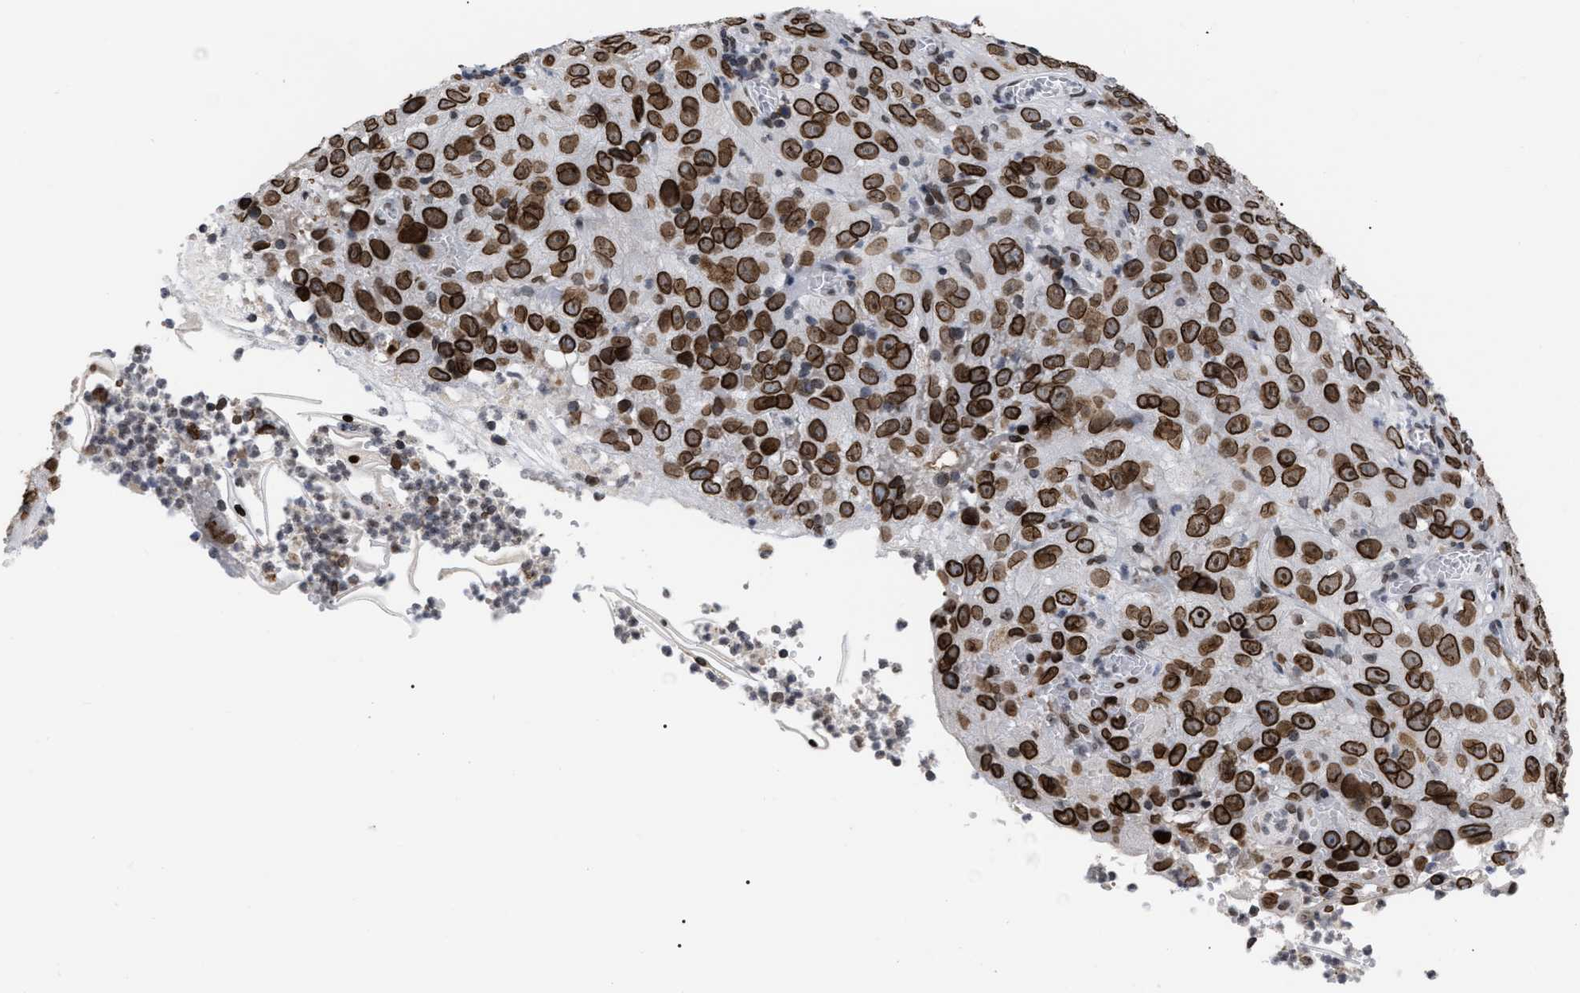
{"staining": {"intensity": "strong", "quantity": ">75%", "location": "cytoplasmic/membranous,nuclear"}, "tissue": "cervical cancer", "cell_type": "Tumor cells", "image_type": "cancer", "snomed": [{"axis": "morphology", "description": "Squamous cell carcinoma, NOS"}, {"axis": "topography", "description": "Cervix"}], "caption": "This histopathology image displays IHC staining of human cervical cancer (squamous cell carcinoma), with high strong cytoplasmic/membranous and nuclear positivity in approximately >75% of tumor cells.", "gene": "TPR", "patient": {"sex": "female", "age": 32}}